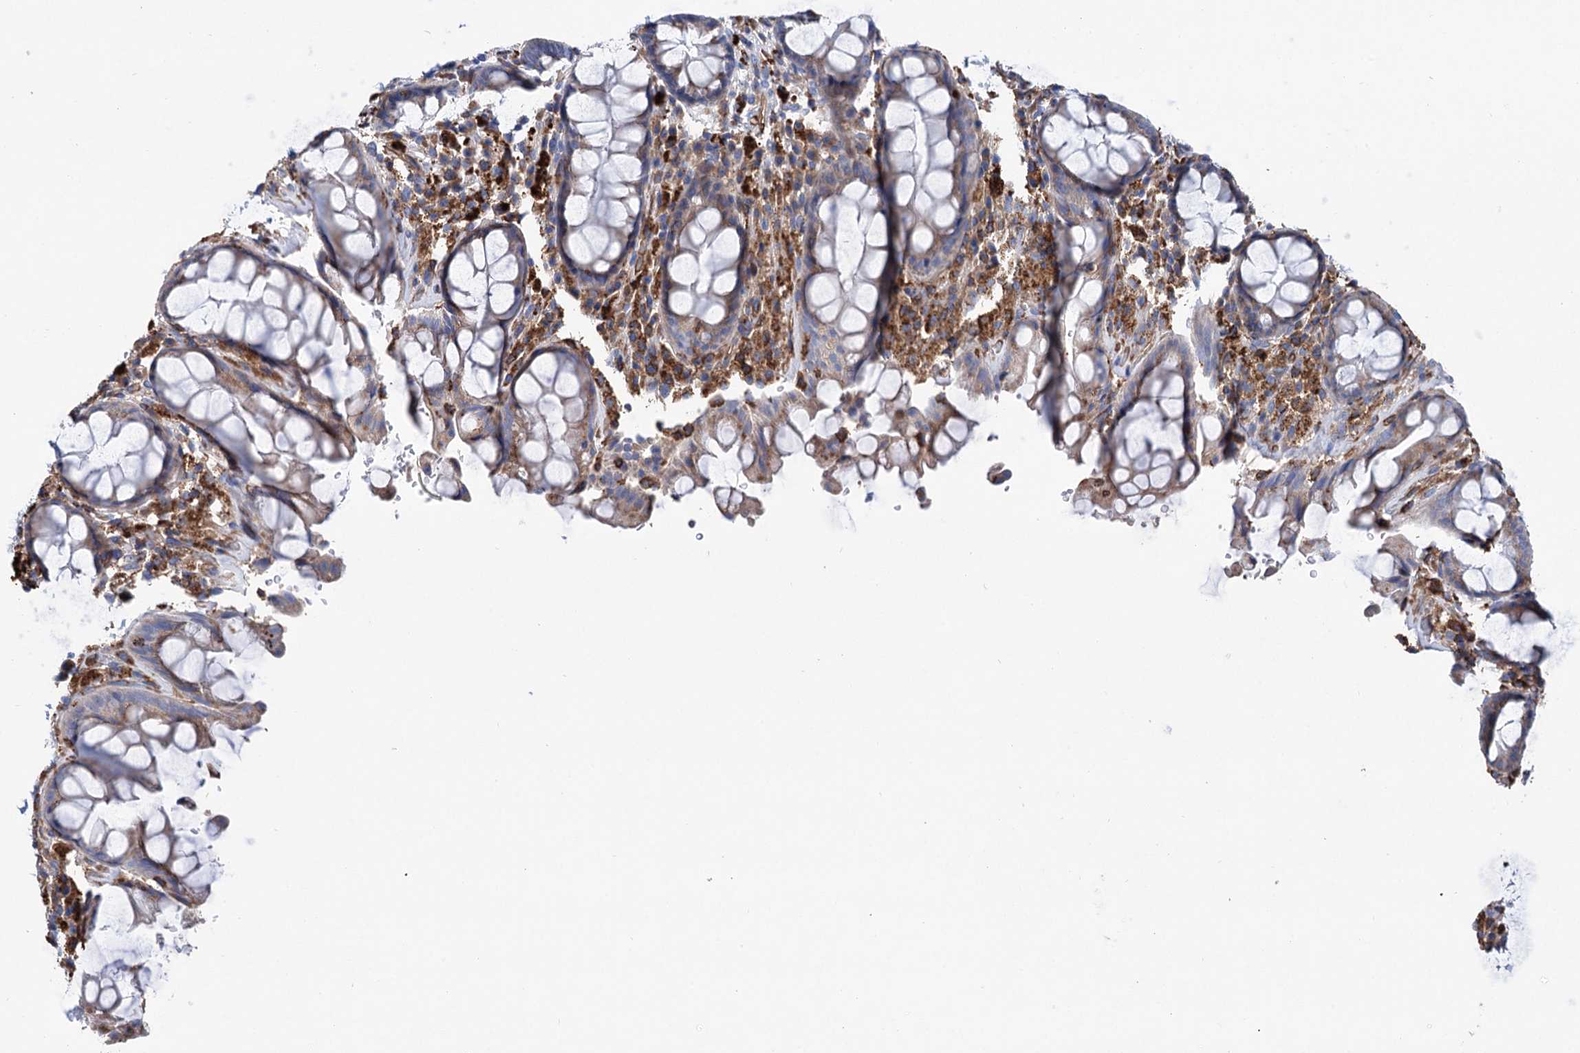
{"staining": {"intensity": "weak", "quantity": "<25%", "location": "cytoplasmic/membranous"}, "tissue": "rectum", "cell_type": "Glandular cells", "image_type": "normal", "snomed": [{"axis": "morphology", "description": "Normal tissue, NOS"}, {"axis": "topography", "description": "Rectum"}], "caption": "Immunohistochemical staining of normal rectum displays no significant expression in glandular cells. (DAB immunohistochemistry (IHC) visualized using brightfield microscopy, high magnification).", "gene": "SCPEP1", "patient": {"sex": "male", "age": 64}}